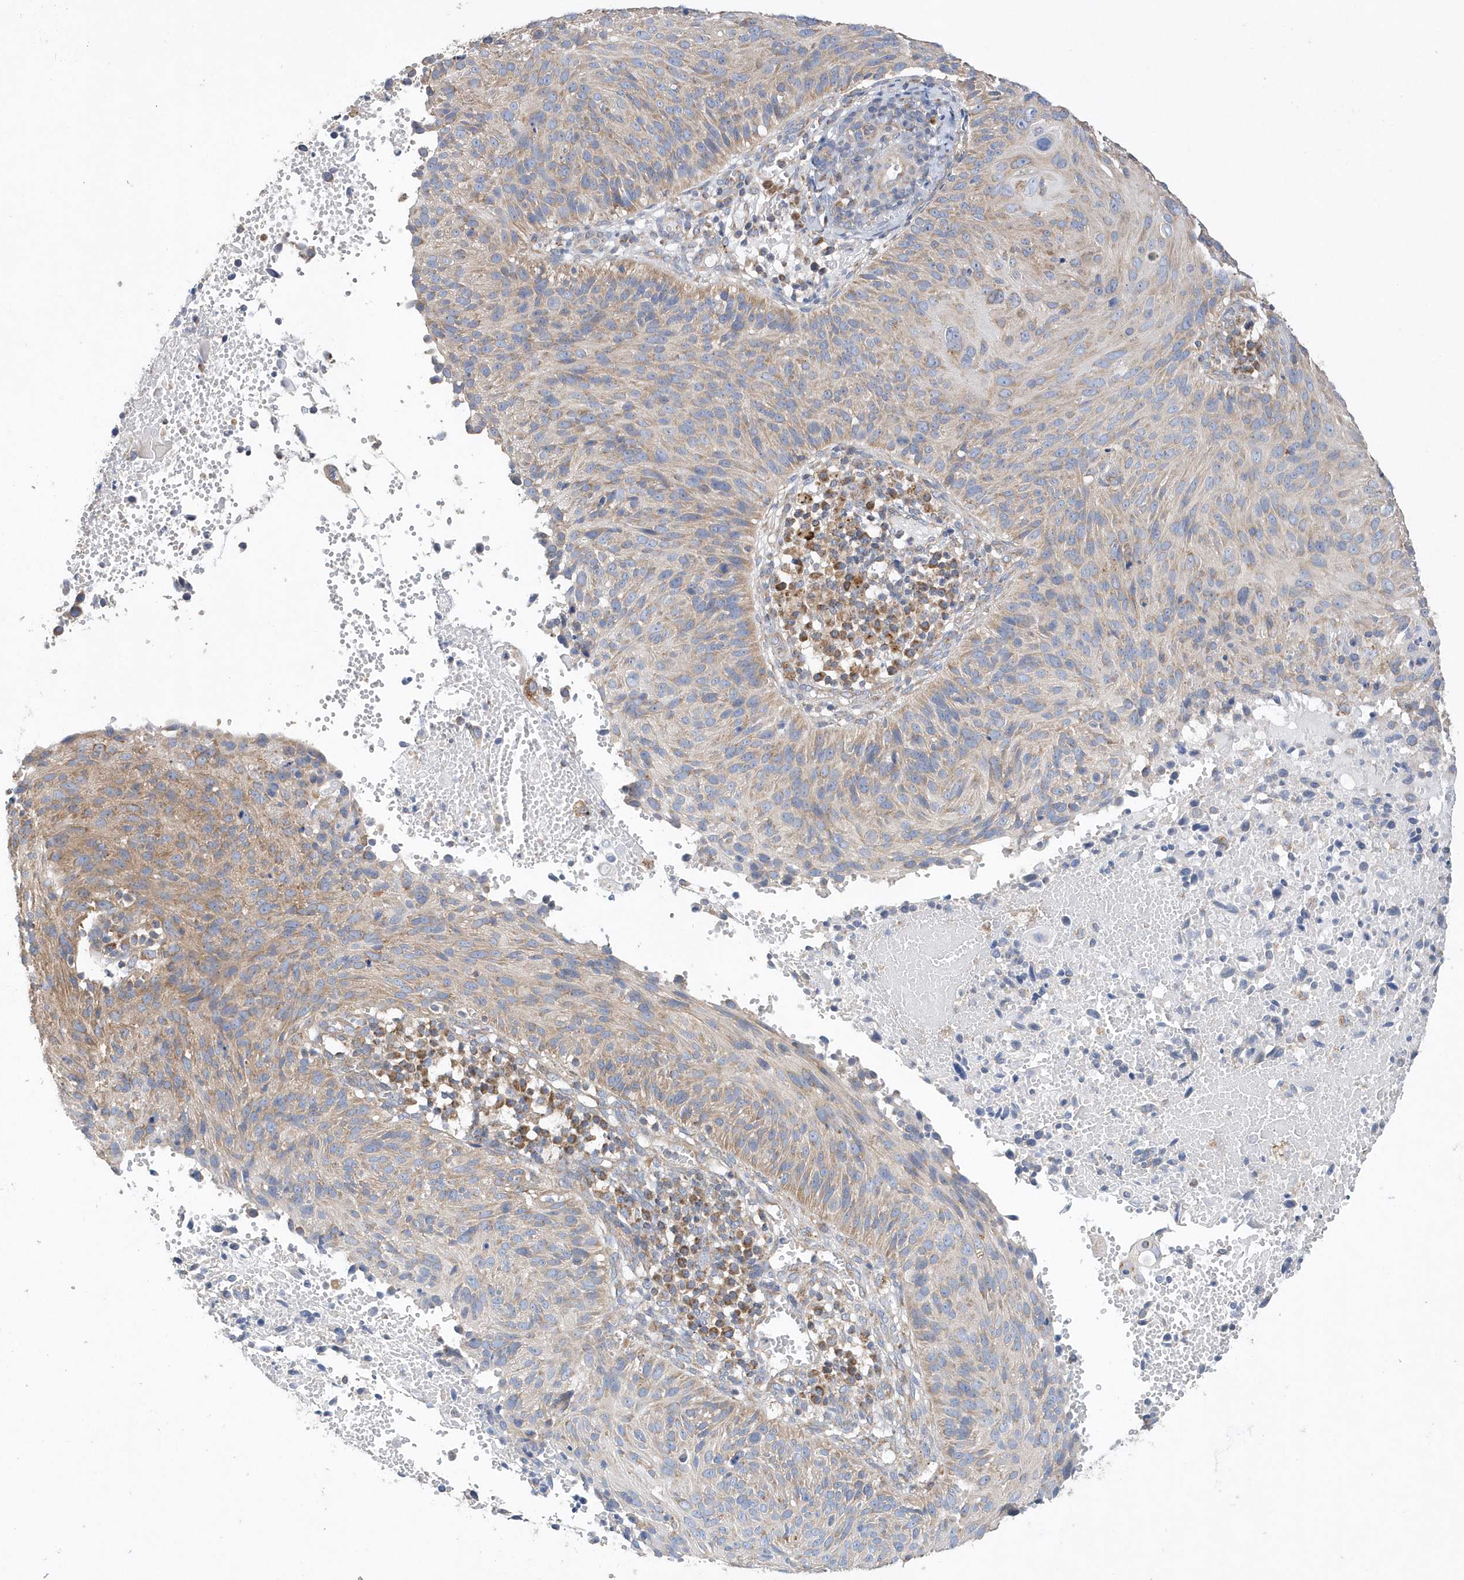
{"staining": {"intensity": "moderate", "quantity": "25%-75%", "location": "cytoplasmic/membranous"}, "tissue": "cervical cancer", "cell_type": "Tumor cells", "image_type": "cancer", "snomed": [{"axis": "morphology", "description": "Squamous cell carcinoma, NOS"}, {"axis": "topography", "description": "Cervix"}], "caption": "The photomicrograph demonstrates staining of squamous cell carcinoma (cervical), revealing moderate cytoplasmic/membranous protein staining (brown color) within tumor cells. Ihc stains the protein in brown and the nuclei are stained blue.", "gene": "SPATA5", "patient": {"sex": "female", "age": 74}}